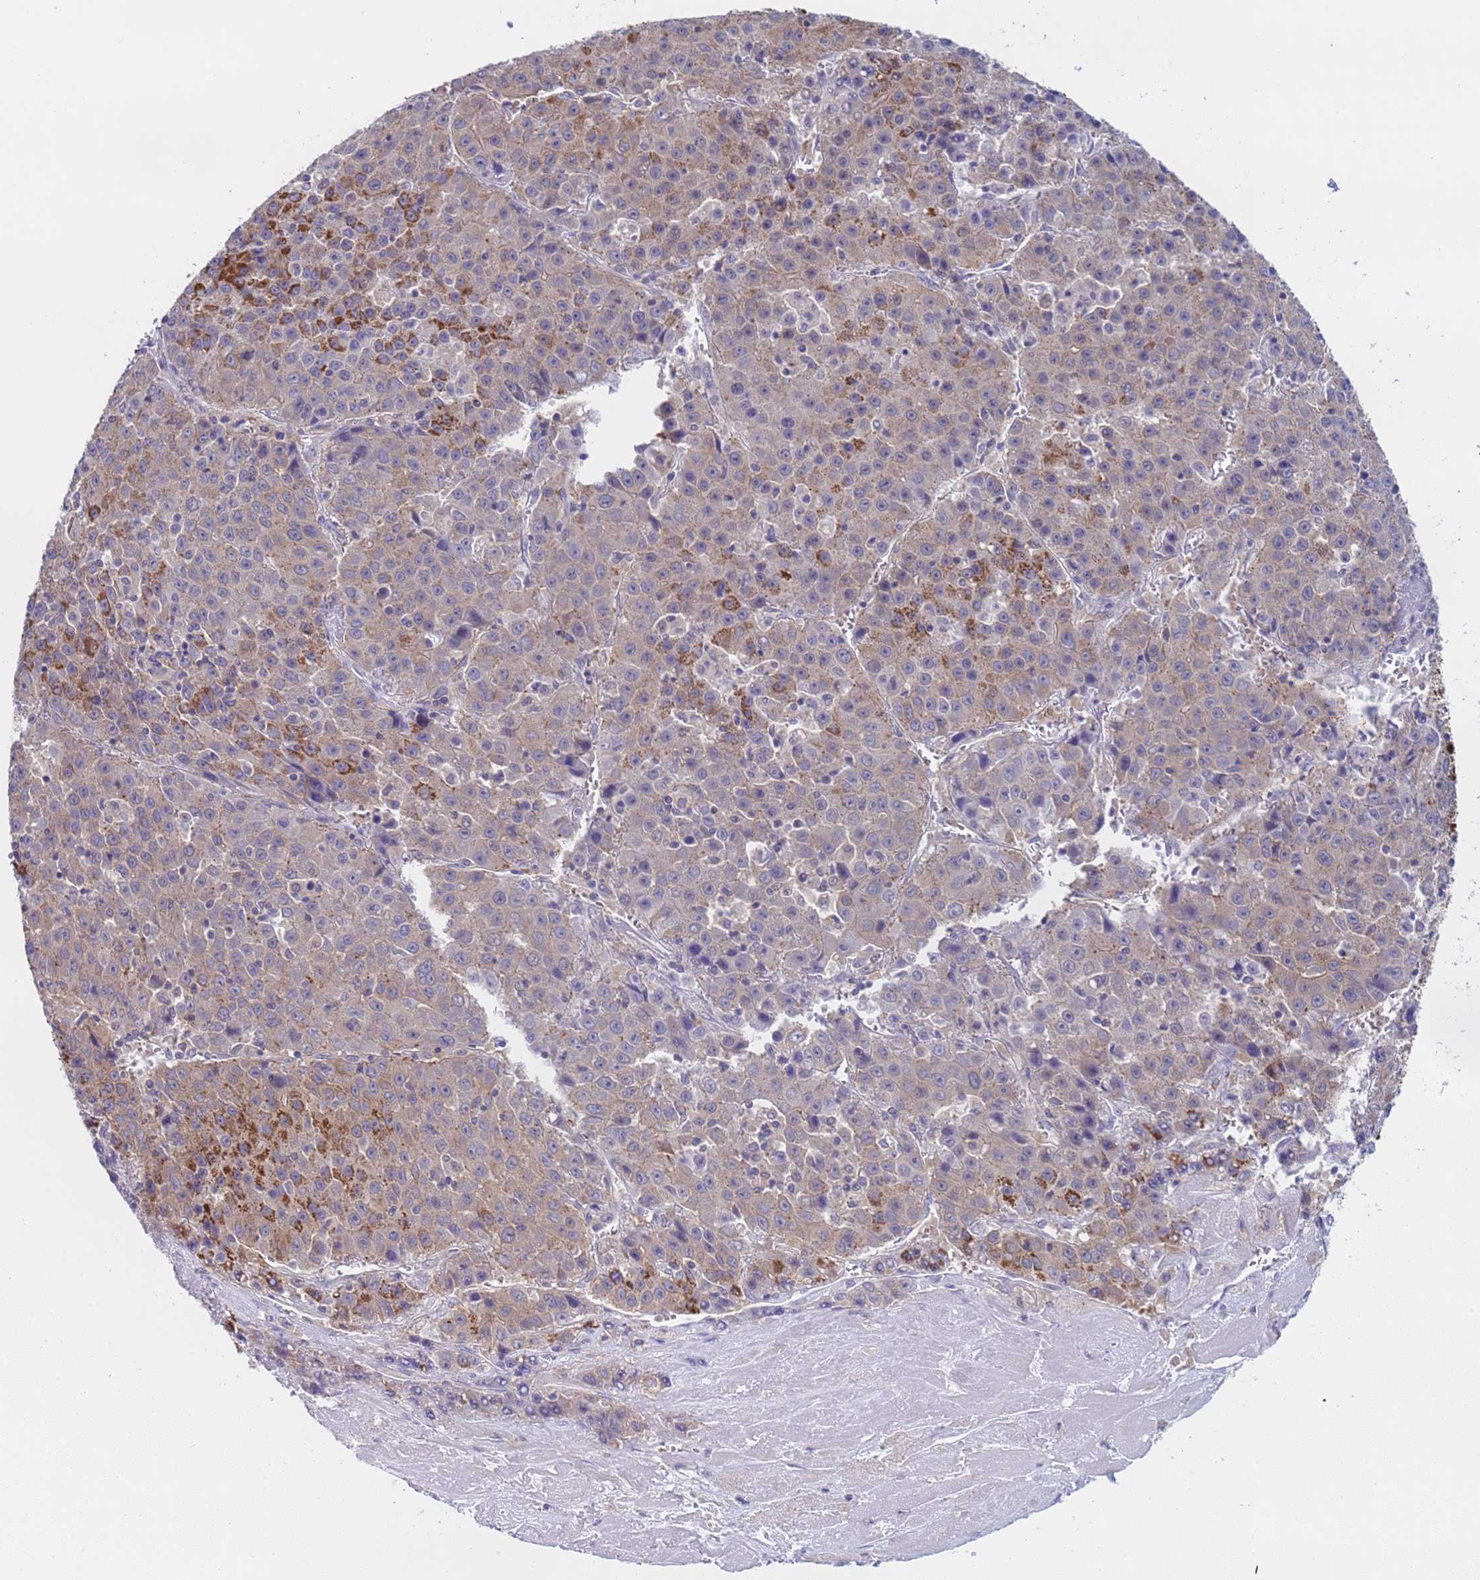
{"staining": {"intensity": "strong", "quantity": "<25%", "location": "cytoplasmic/membranous"}, "tissue": "liver cancer", "cell_type": "Tumor cells", "image_type": "cancer", "snomed": [{"axis": "morphology", "description": "Carcinoma, Hepatocellular, NOS"}, {"axis": "topography", "description": "Liver"}], "caption": "Immunohistochemical staining of human liver cancer exhibits strong cytoplasmic/membranous protein positivity in about <25% of tumor cells.", "gene": "CAPN7", "patient": {"sex": "female", "age": 53}}